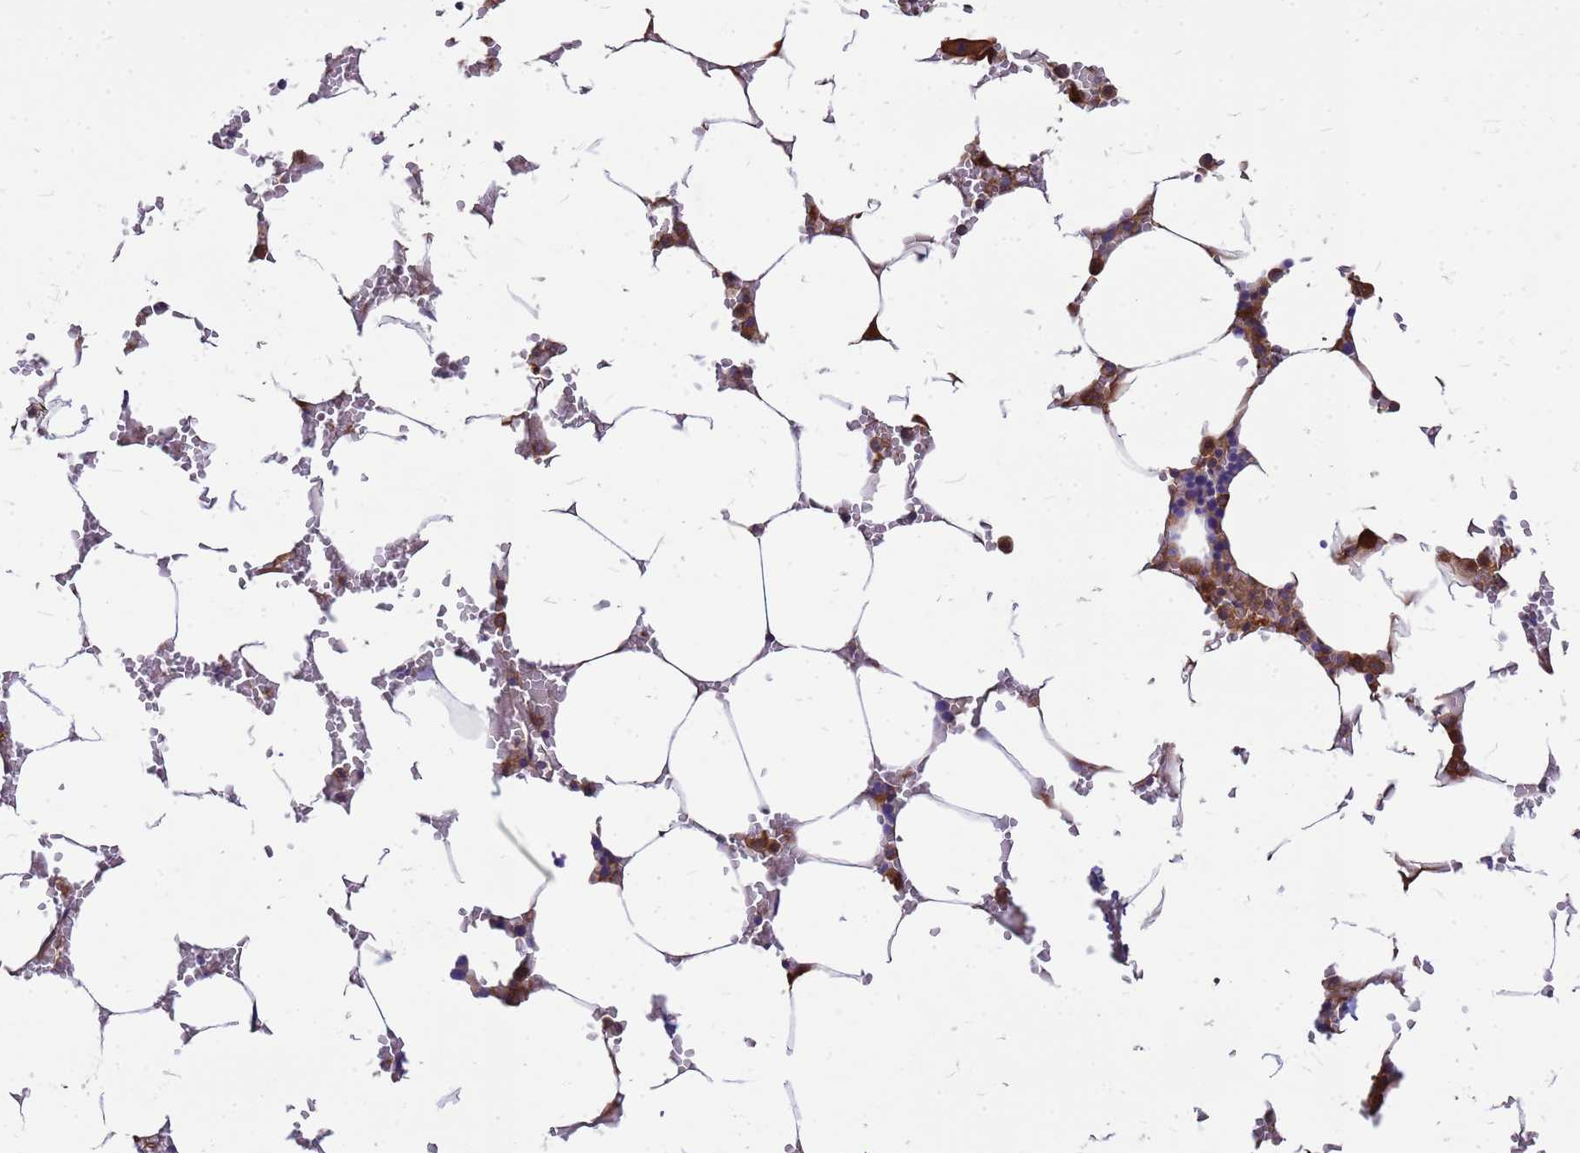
{"staining": {"intensity": "moderate", "quantity": ">75%", "location": "cytoplasmic/membranous"}, "tissue": "bone marrow", "cell_type": "Hematopoietic cells", "image_type": "normal", "snomed": [{"axis": "morphology", "description": "Normal tissue, NOS"}, {"axis": "topography", "description": "Bone marrow"}], "caption": "High-magnification brightfield microscopy of unremarkable bone marrow stained with DAB (3,3'-diaminobenzidine) (brown) and counterstained with hematoxylin (blue). hematopoietic cells exhibit moderate cytoplasmic/membranous staining is seen in approximately>75% of cells. The staining was performed using DAB, with brown indicating positive protein expression. Nuclei are stained blue with hematoxylin.", "gene": "GID4", "patient": {"sex": "male", "age": 70}}